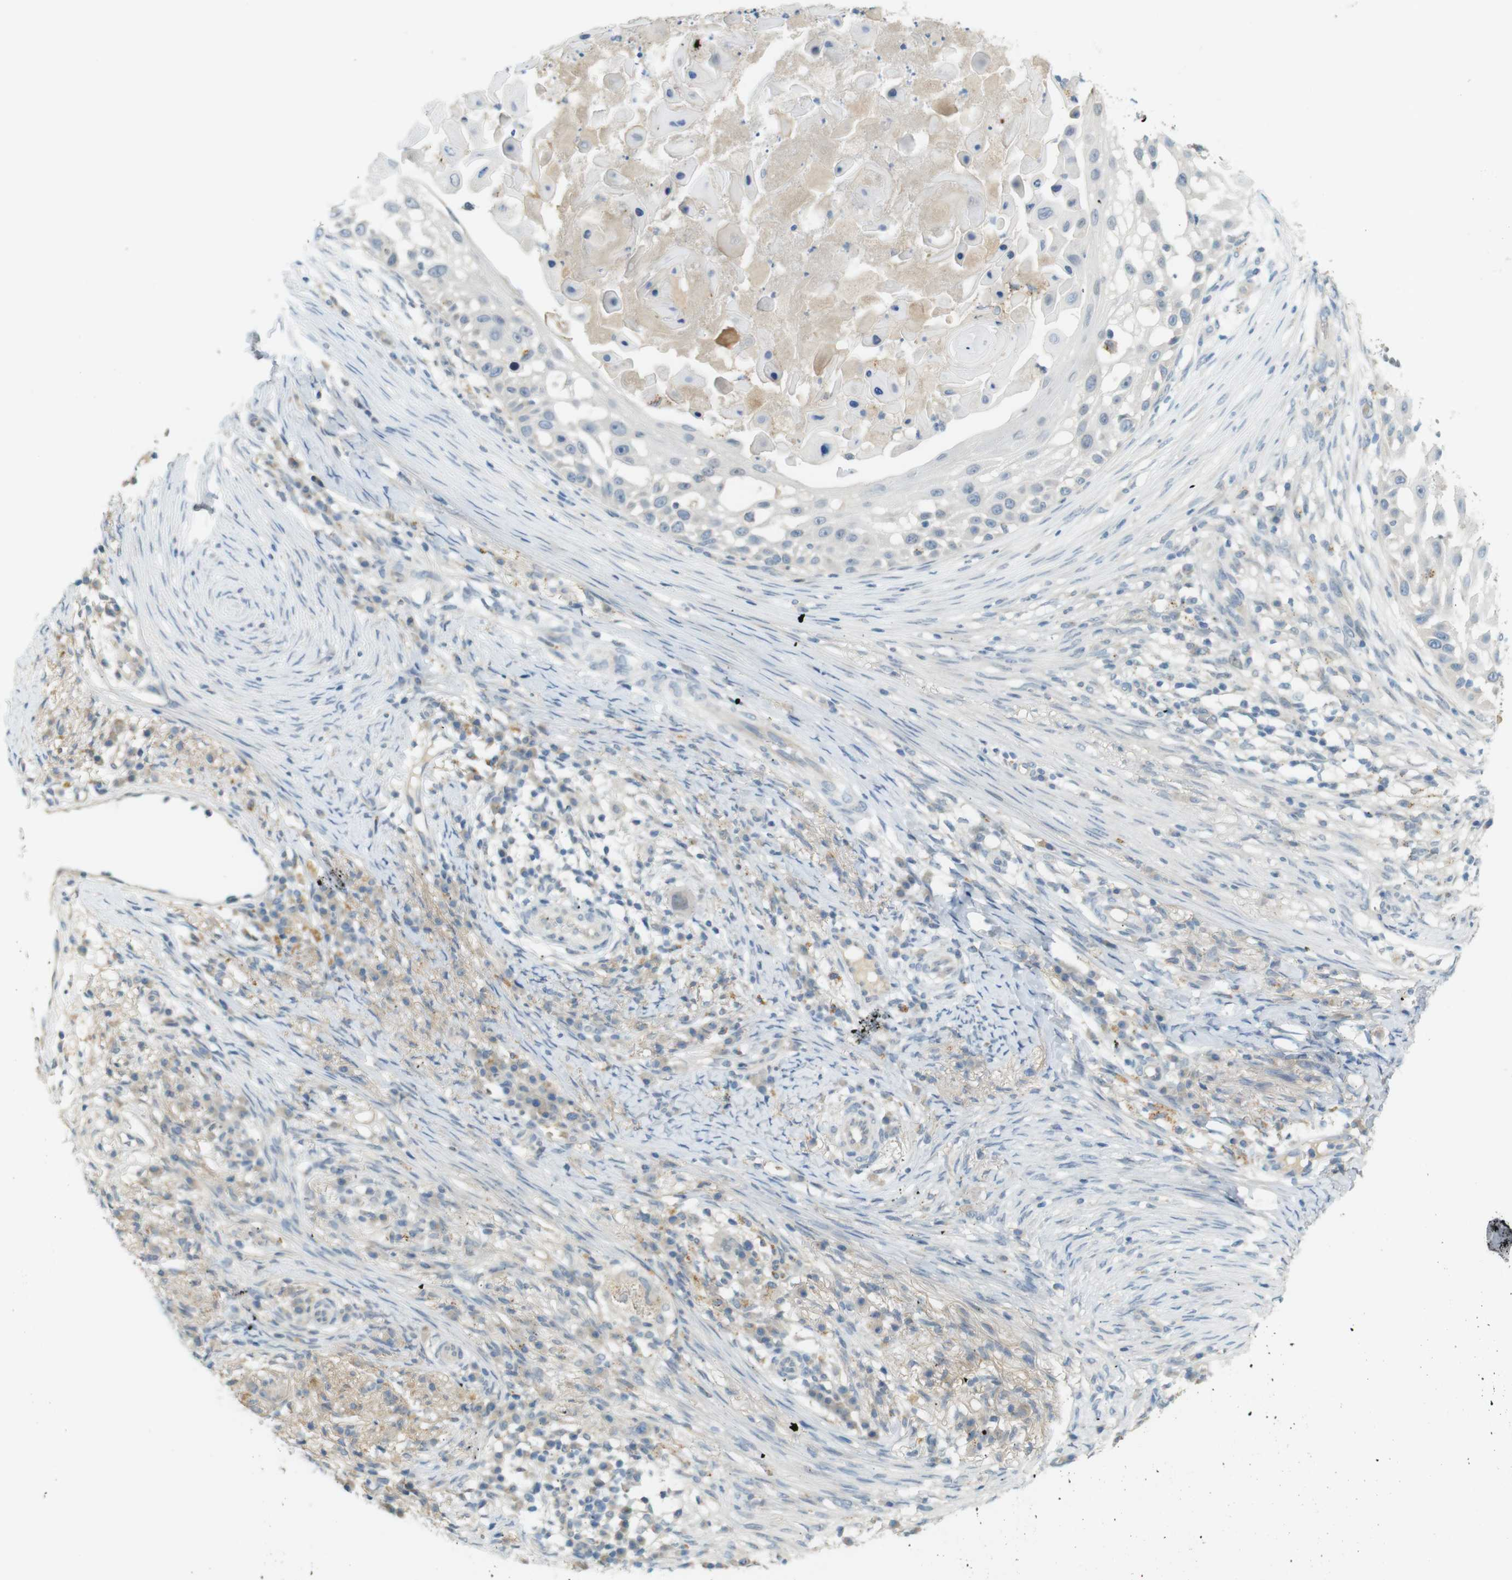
{"staining": {"intensity": "negative", "quantity": "none", "location": "none"}, "tissue": "skin cancer", "cell_type": "Tumor cells", "image_type": "cancer", "snomed": [{"axis": "morphology", "description": "Squamous cell carcinoma, NOS"}, {"axis": "topography", "description": "Skin"}], "caption": "Immunohistochemistry of skin squamous cell carcinoma displays no expression in tumor cells. (Brightfield microscopy of DAB immunohistochemistry (IHC) at high magnification).", "gene": "UGT8", "patient": {"sex": "female", "age": 44}}